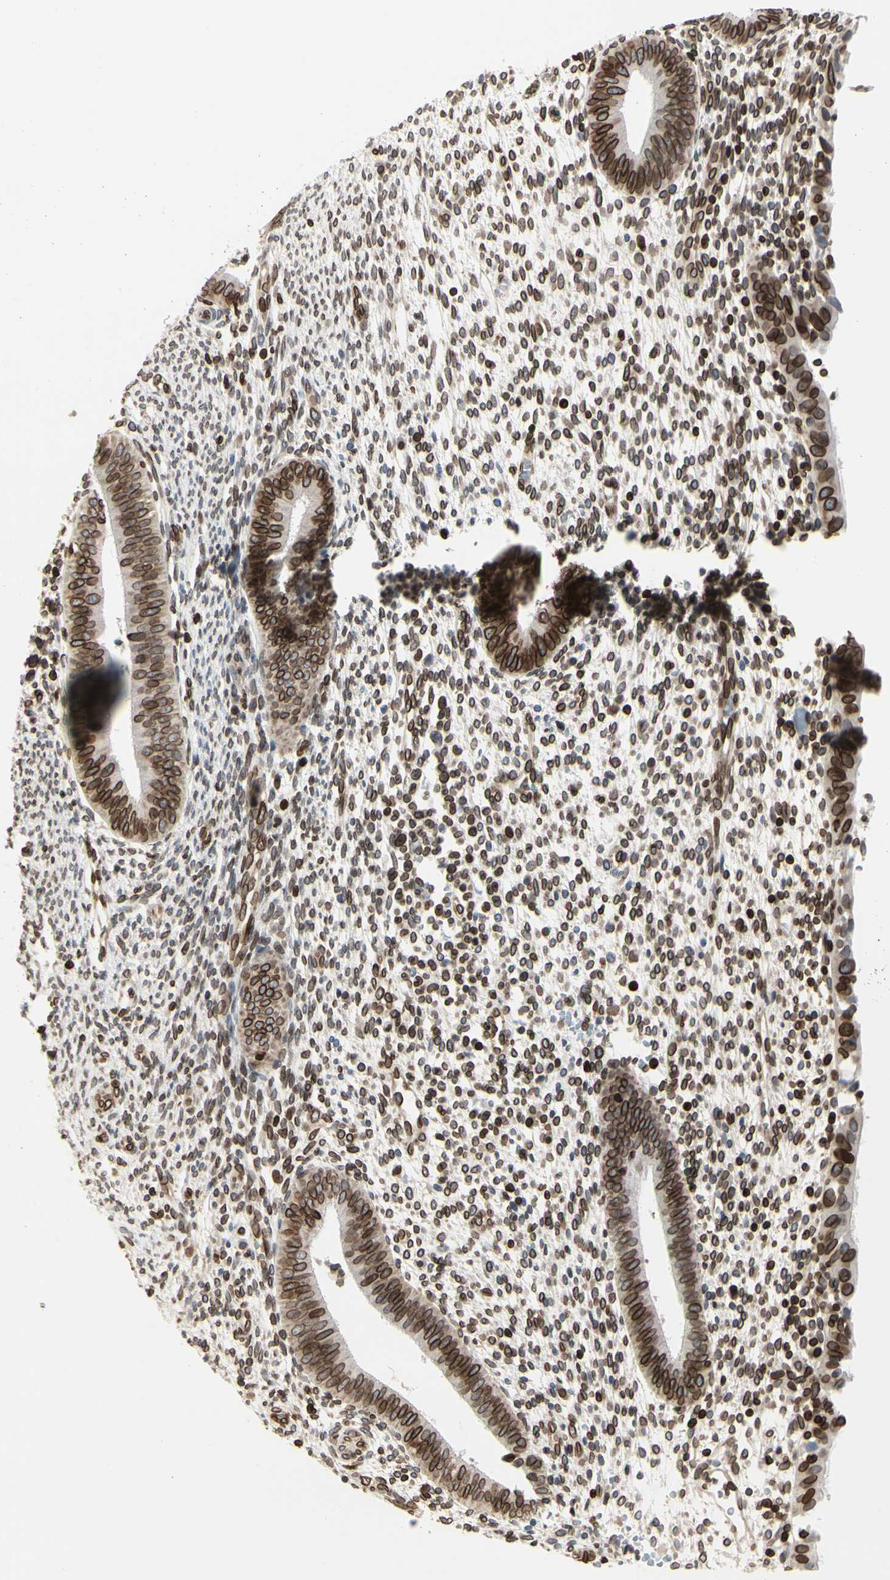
{"staining": {"intensity": "strong", "quantity": ">75%", "location": "cytoplasmic/membranous,nuclear"}, "tissue": "endometrium", "cell_type": "Cells in endometrial stroma", "image_type": "normal", "snomed": [{"axis": "morphology", "description": "Normal tissue, NOS"}, {"axis": "topography", "description": "Endometrium"}], "caption": "Immunohistochemistry (DAB (3,3'-diaminobenzidine)) staining of normal human endometrium shows strong cytoplasmic/membranous,nuclear protein staining in about >75% of cells in endometrial stroma.", "gene": "TMPO", "patient": {"sex": "female", "age": 35}}